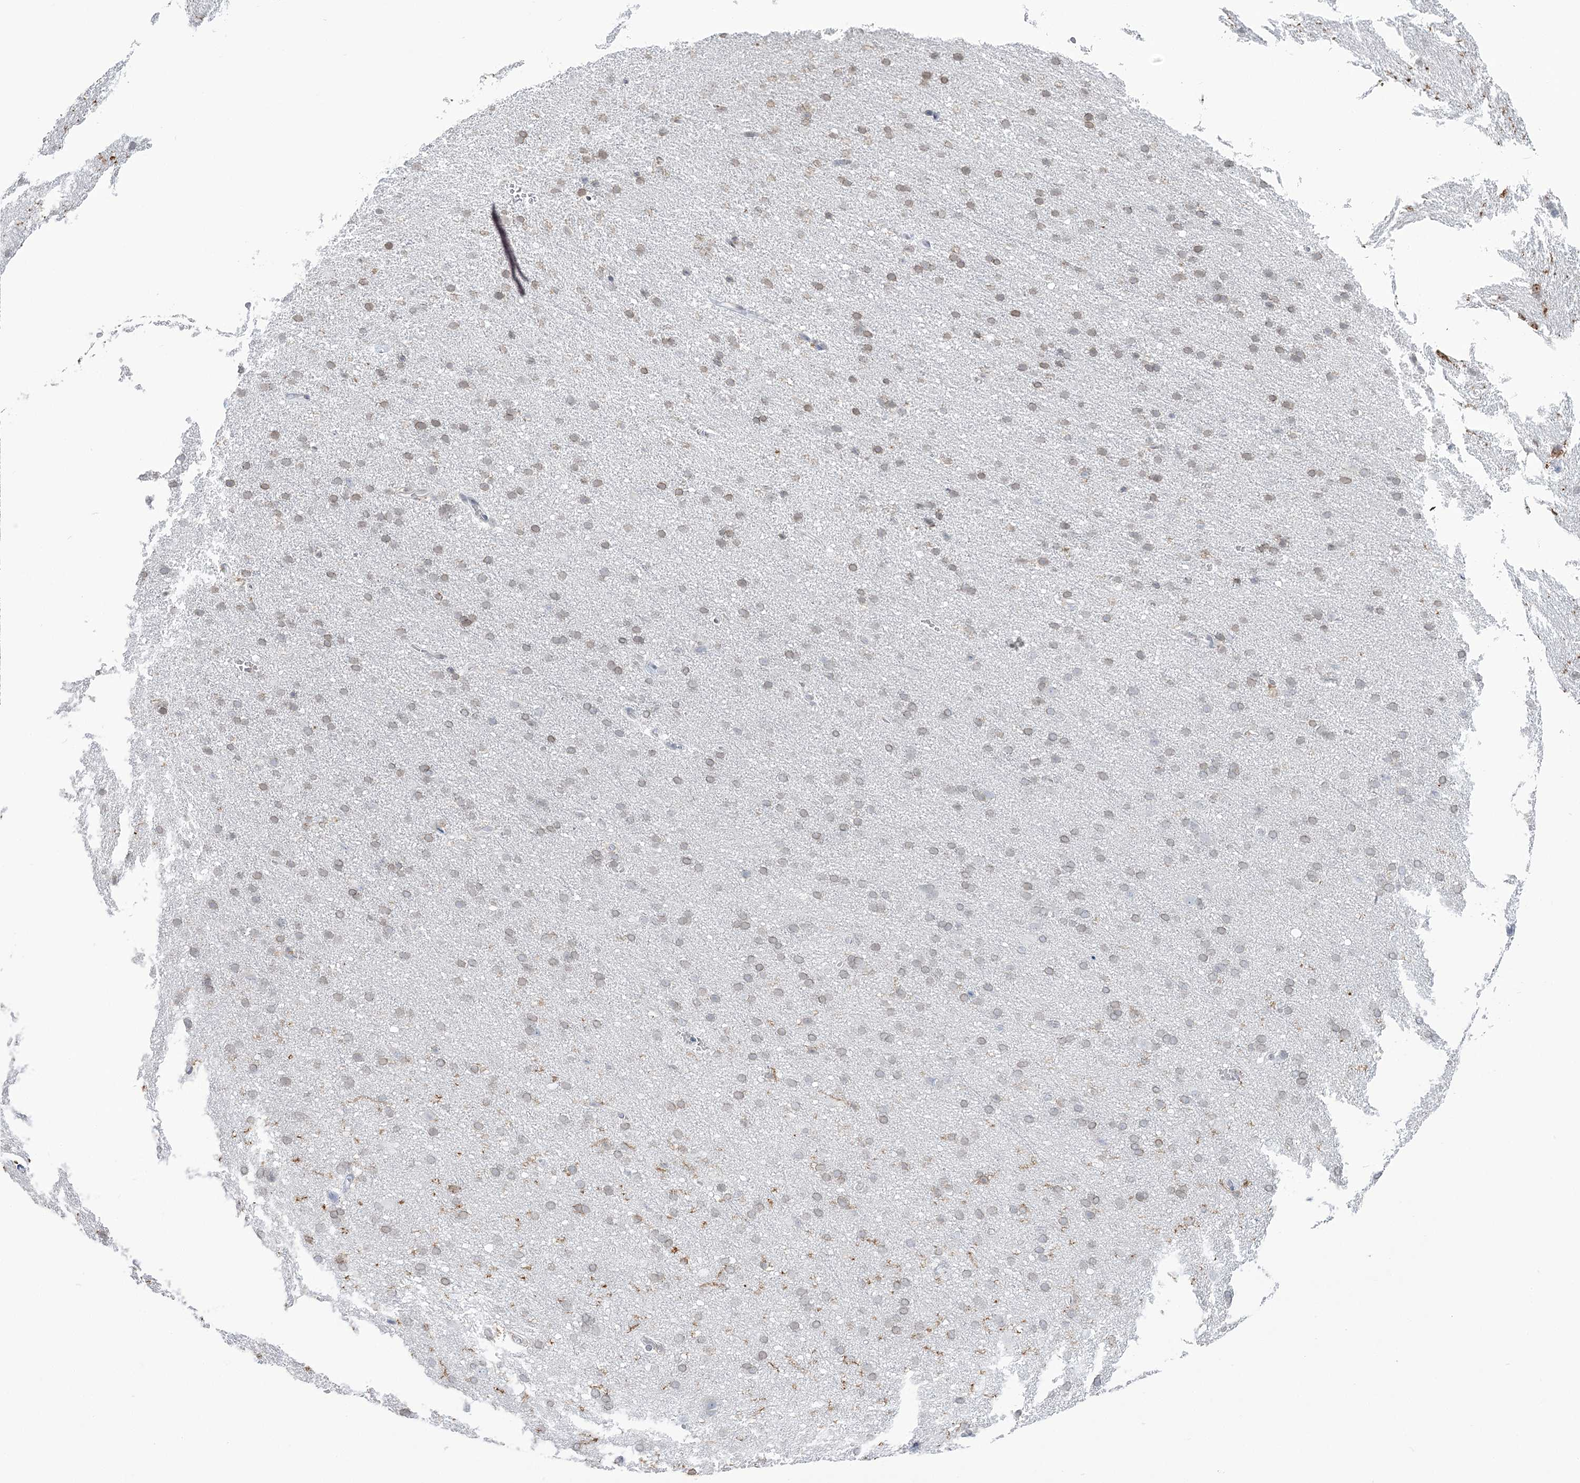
{"staining": {"intensity": "negative", "quantity": "none", "location": "none"}, "tissue": "cerebral cortex", "cell_type": "Endothelial cells", "image_type": "normal", "snomed": [{"axis": "morphology", "description": "Normal tissue, NOS"}, {"axis": "topography", "description": "Cerebral cortex"}], "caption": "An immunohistochemistry (IHC) histopathology image of normal cerebral cortex is shown. There is no staining in endothelial cells of cerebral cortex.", "gene": "C11orf1", "patient": {"sex": "male", "age": 62}}